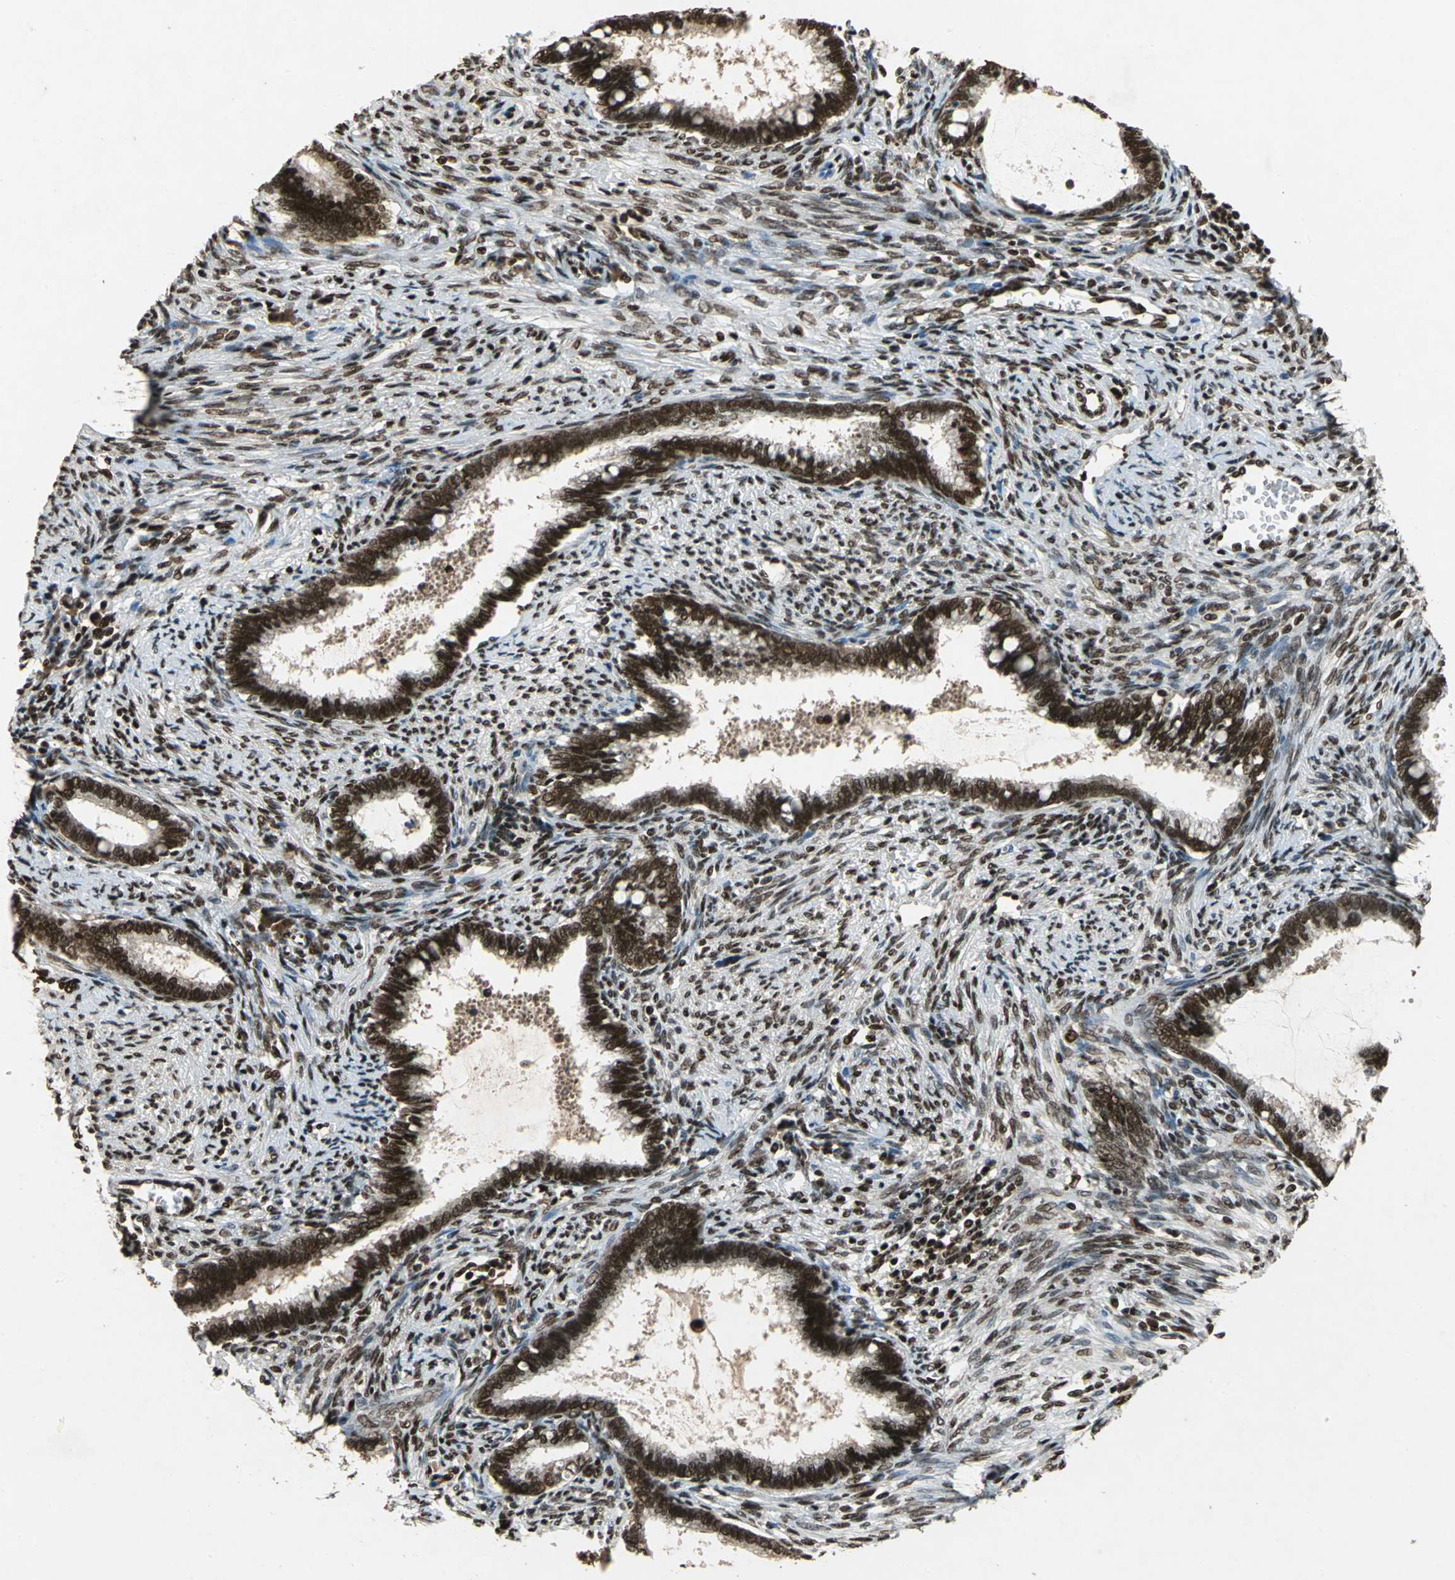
{"staining": {"intensity": "strong", "quantity": ">75%", "location": "nuclear"}, "tissue": "cervical cancer", "cell_type": "Tumor cells", "image_type": "cancer", "snomed": [{"axis": "morphology", "description": "Adenocarcinoma, NOS"}, {"axis": "topography", "description": "Cervix"}], "caption": "Immunohistochemical staining of adenocarcinoma (cervical) shows strong nuclear protein positivity in about >75% of tumor cells. (DAB (3,3'-diaminobenzidine) = brown stain, brightfield microscopy at high magnification).", "gene": "MTA2", "patient": {"sex": "female", "age": 44}}